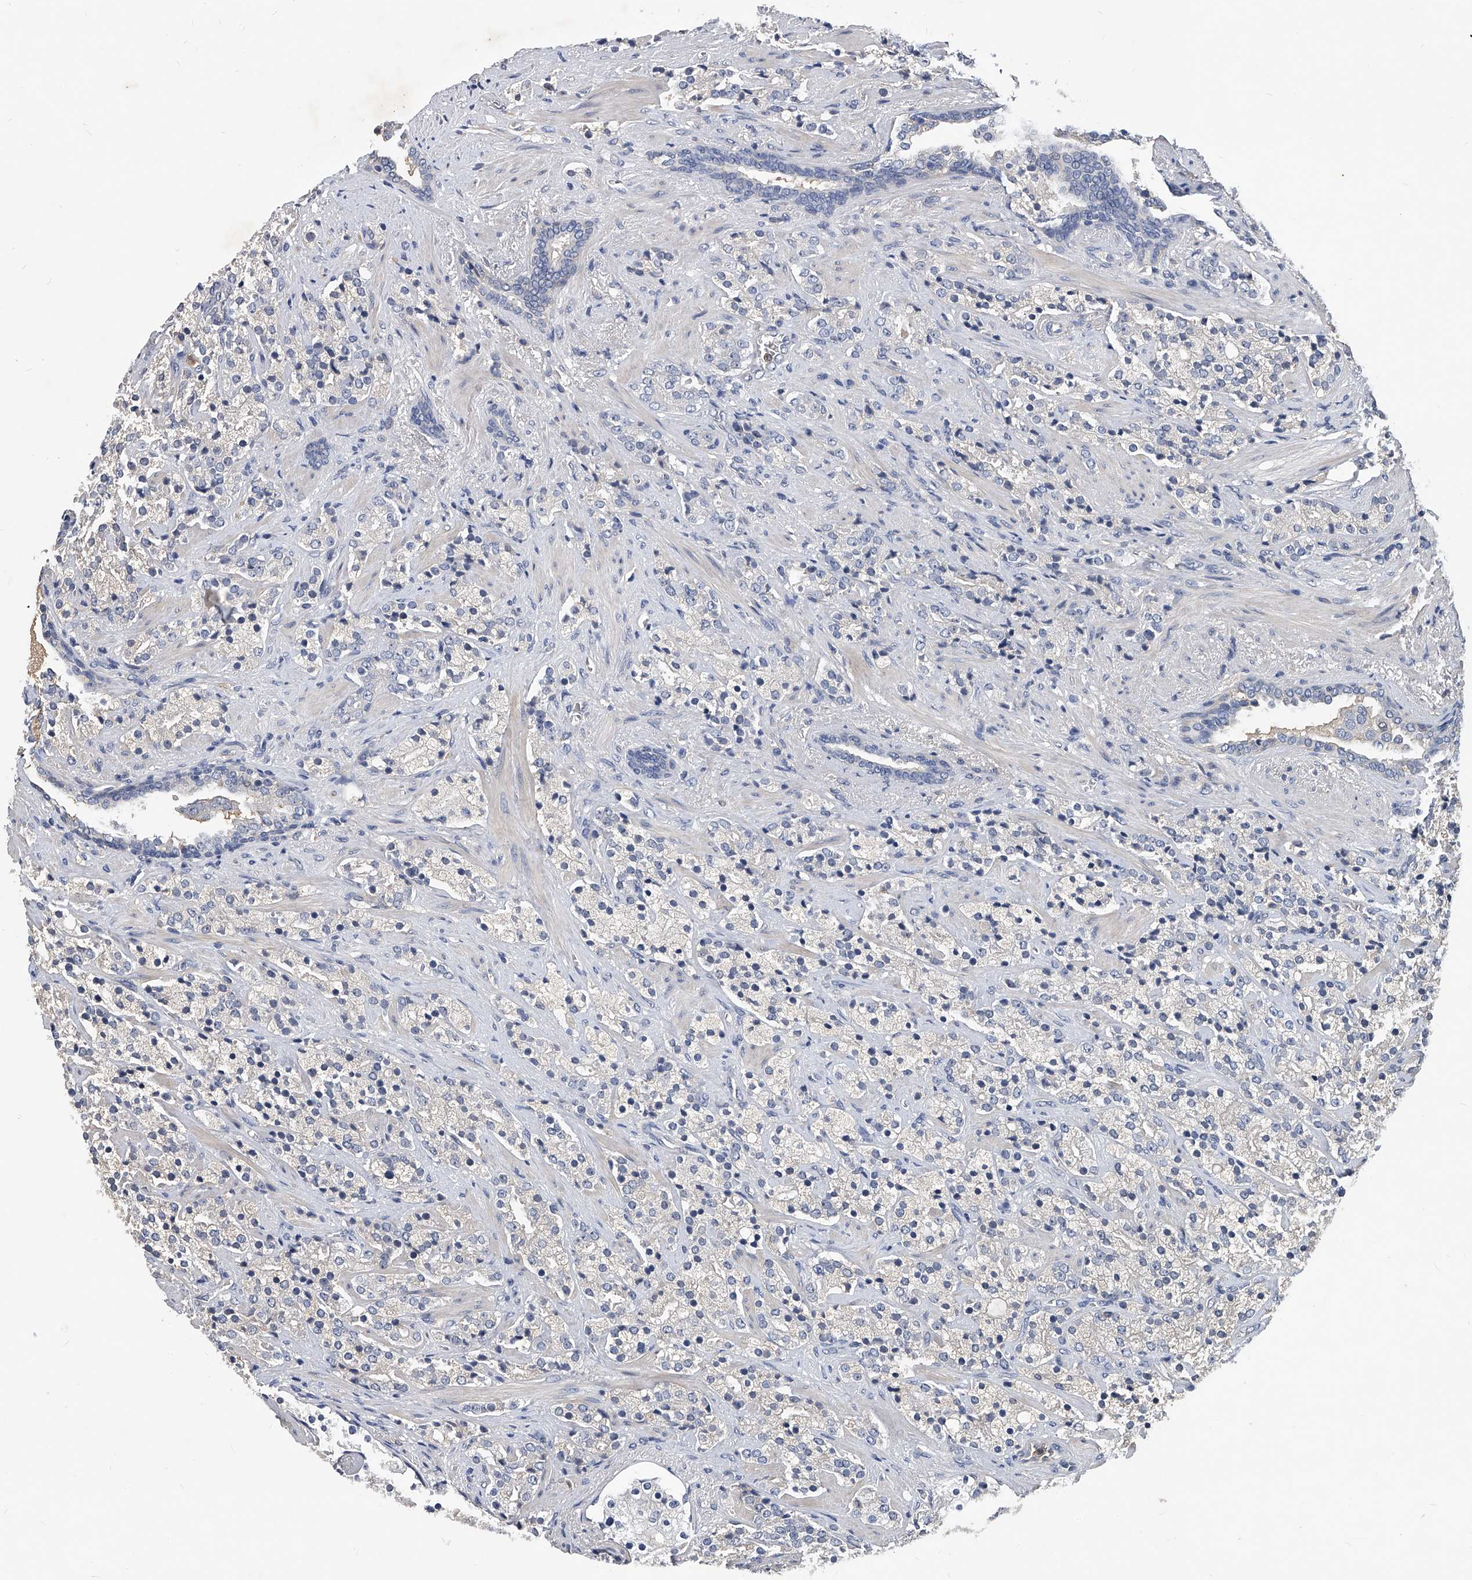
{"staining": {"intensity": "negative", "quantity": "none", "location": "none"}, "tissue": "prostate cancer", "cell_type": "Tumor cells", "image_type": "cancer", "snomed": [{"axis": "morphology", "description": "Adenocarcinoma, High grade"}, {"axis": "topography", "description": "Prostate"}], "caption": "This is an IHC image of prostate adenocarcinoma (high-grade). There is no positivity in tumor cells.", "gene": "HOMER3", "patient": {"sex": "male", "age": 71}}